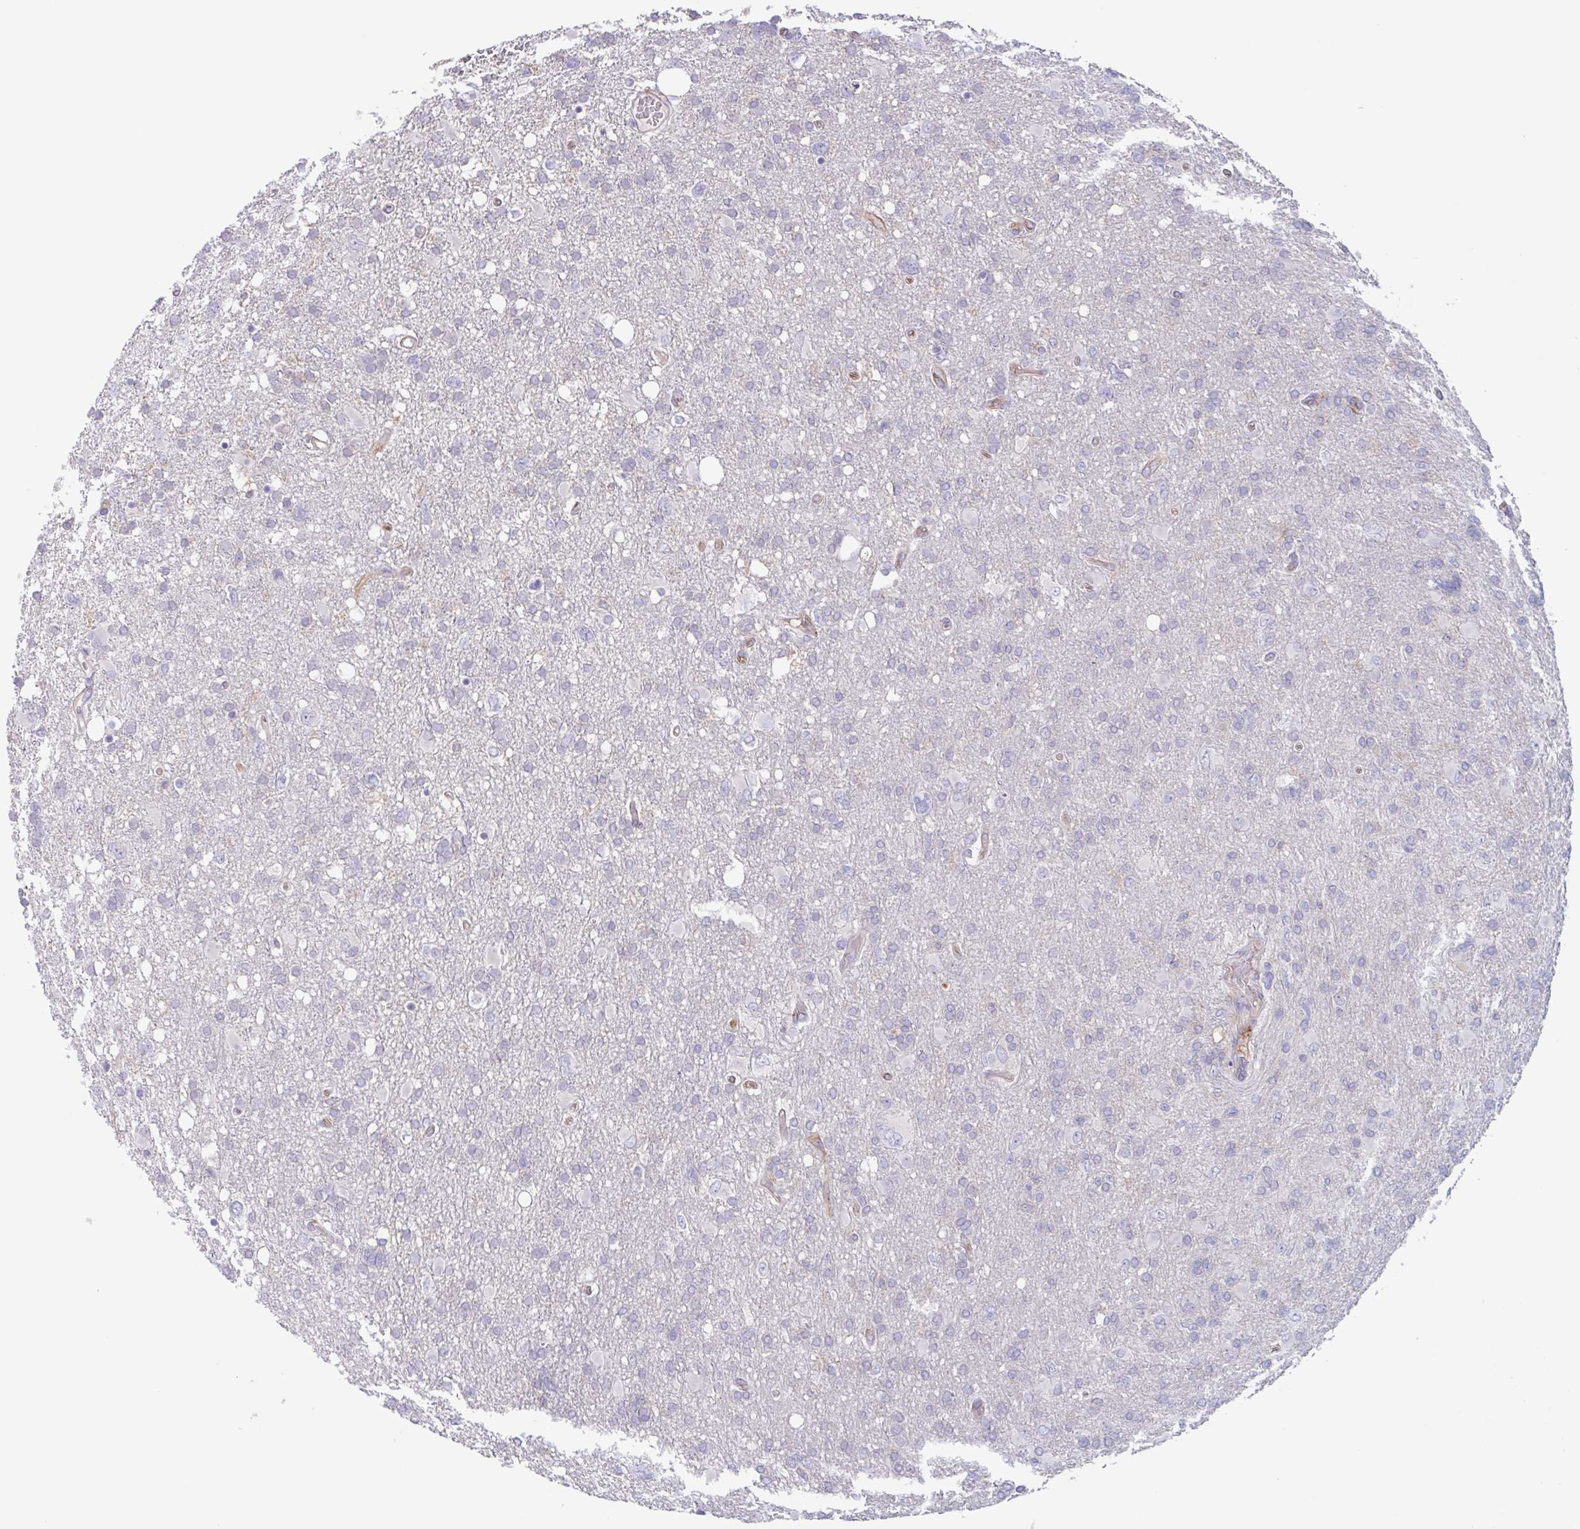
{"staining": {"intensity": "negative", "quantity": "none", "location": "none"}, "tissue": "glioma", "cell_type": "Tumor cells", "image_type": "cancer", "snomed": [{"axis": "morphology", "description": "Glioma, malignant, High grade"}, {"axis": "topography", "description": "Brain"}], "caption": "Protein analysis of malignant high-grade glioma demonstrates no significant positivity in tumor cells.", "gene": "EHD4", "patient": {"sex": "male", "age": 61}}